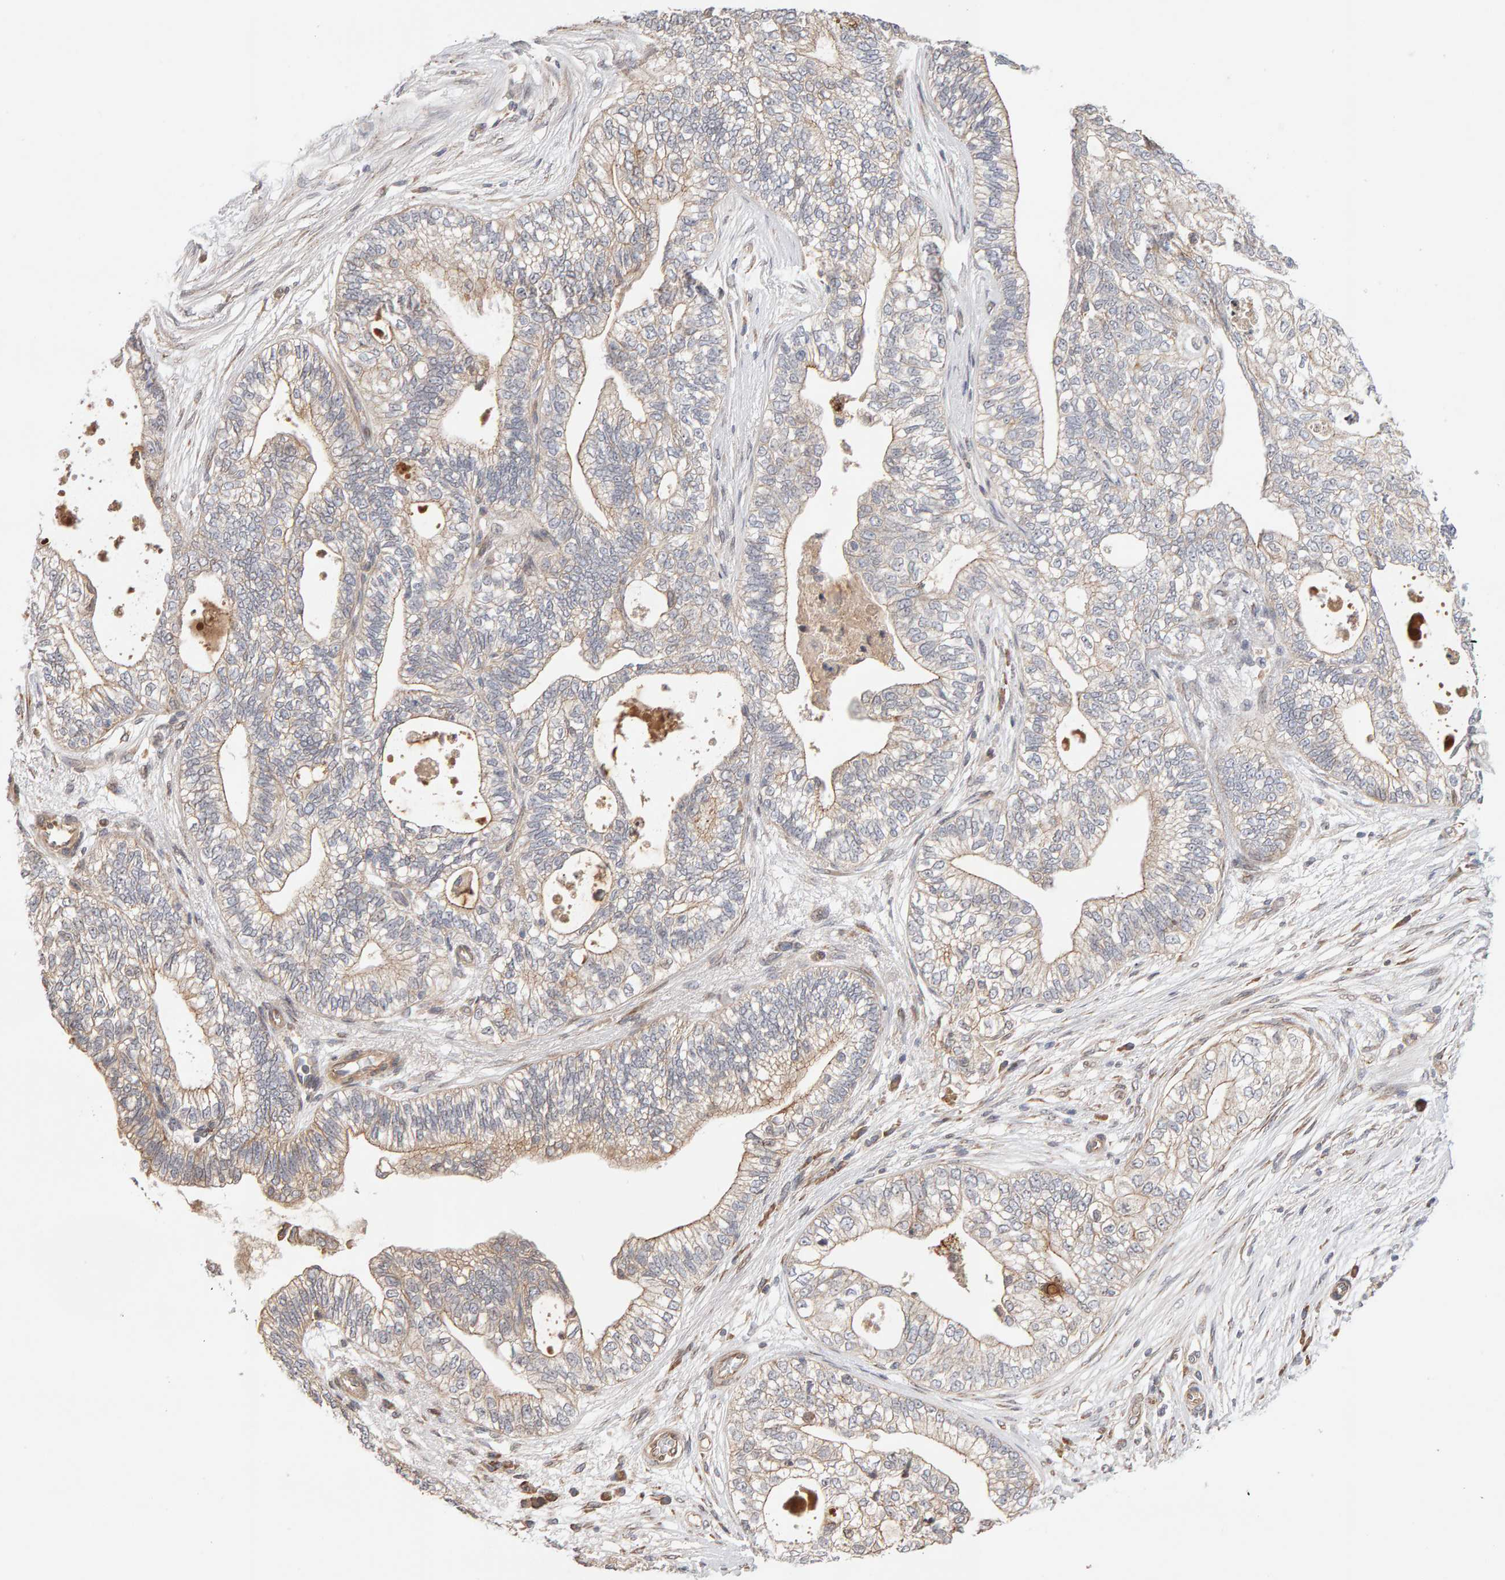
{"staining": {"intensity": "weak", "quantity": "25%-75%", "location": "cytoplasmic/membranous"}, "tissue": "pancreatic cancer", "cell_type": "Tumor cells", "image_type": "cancer", "snomed": [{"axis": "morphology", "description": "Adenocarcinoma, NOS"}, {"axis": "topography", "description": "Pancreas"}], "caption": "Adenocarcinoma (pancreatic) tissue exhibits weak cytoplasmic/membranous positivity in approximately 25%-75% of tumor cells, visualized by immunohistochemistry.", "gene": "LZTS1", "patient": {"sex": "male", "age": 72}}